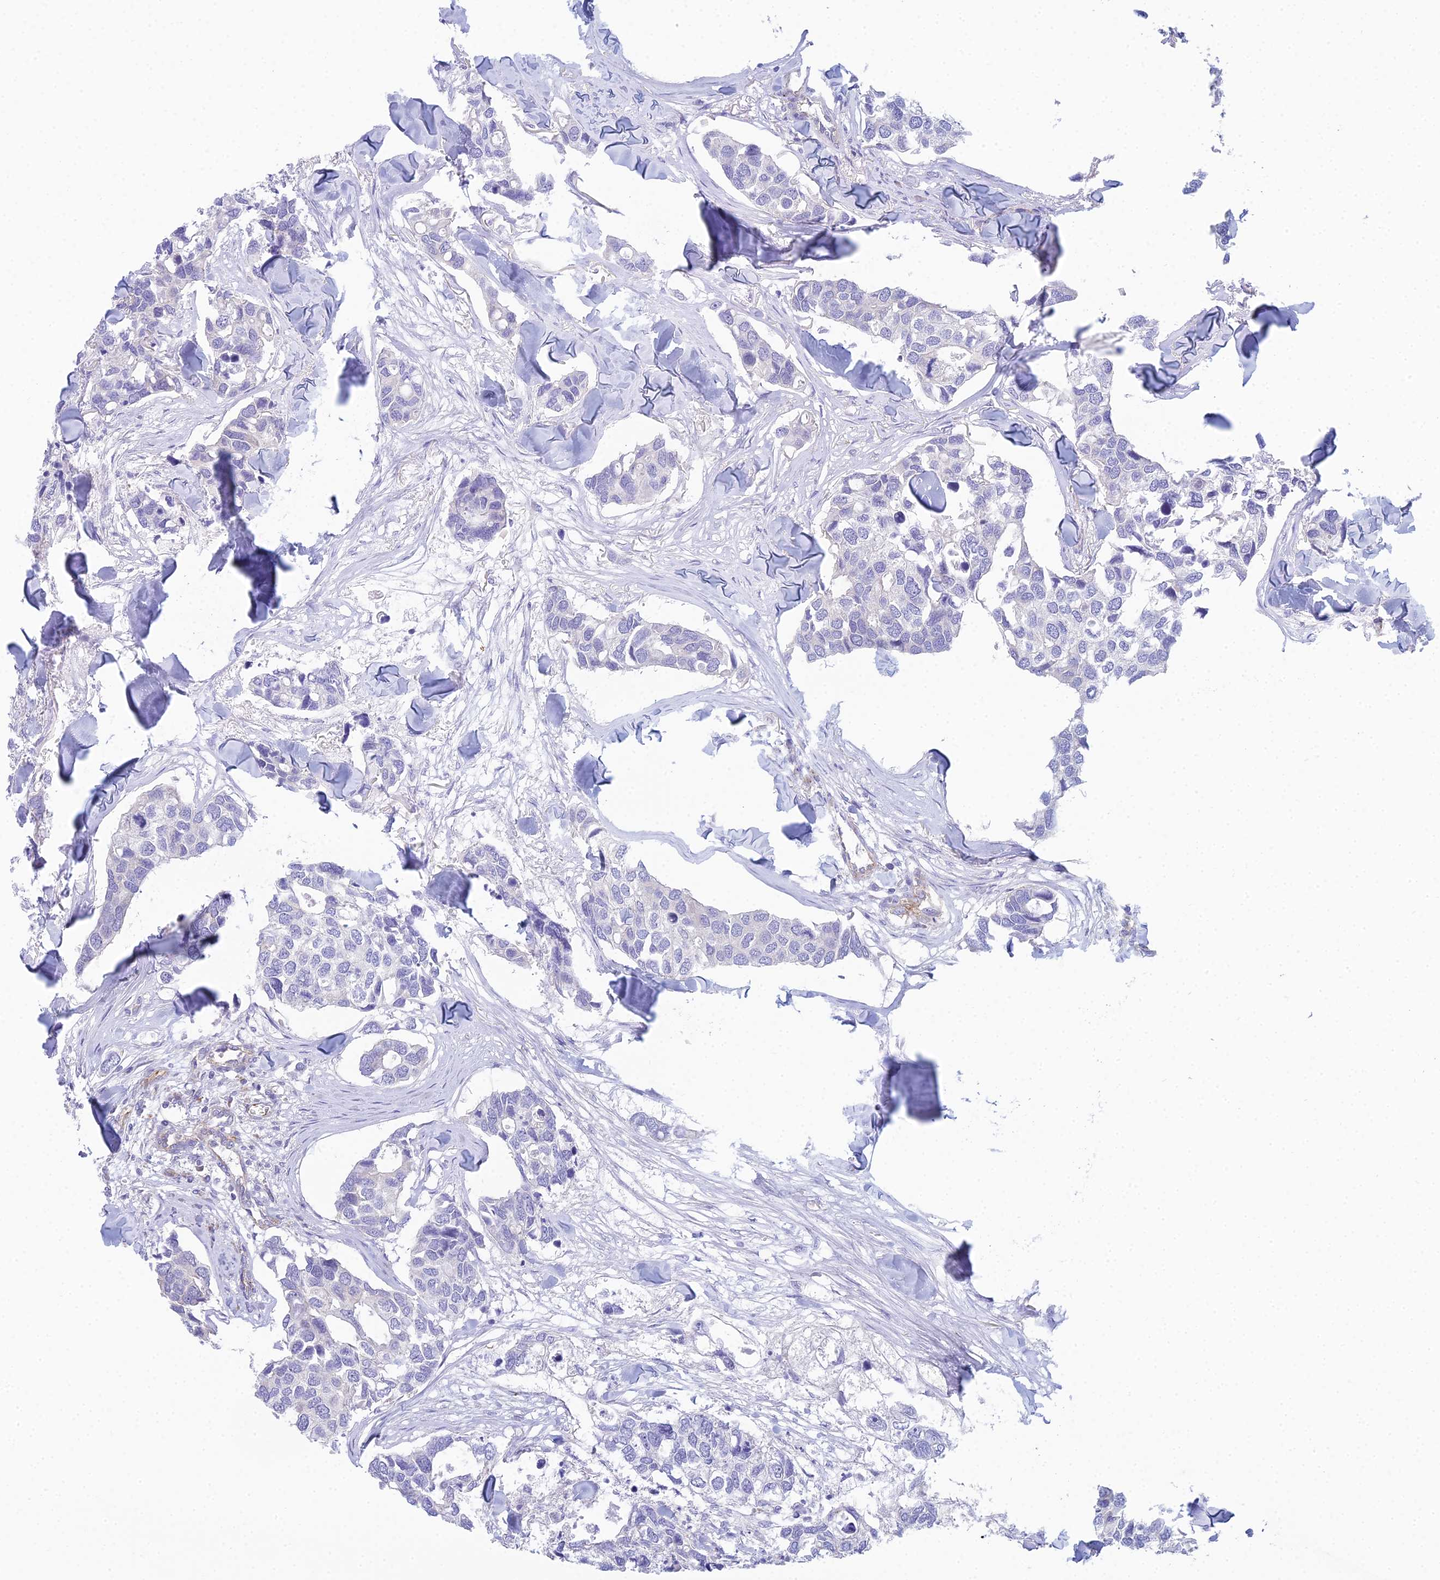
{"staining": {"intensity": "negative", "quantity": "none", "location": "none"}, "tissue": "breast cancer", "cell_type": "Tumor cells", "image_type": "cancer", "snomed": [{"axis": "morphology", "description": "Duct carcinoma"}, {"axis": "topography", "description": "Breast"}], "caption": "Immunohistochemistry (IHC) micrograph of neoplastic tissue: human infiltrating ductal carcinoma (breast) stained with DAB exhibits no significant protein expression in tumor cells.", "gene": "ZNF564", "patient": {"sex": "female", "age": 83}}